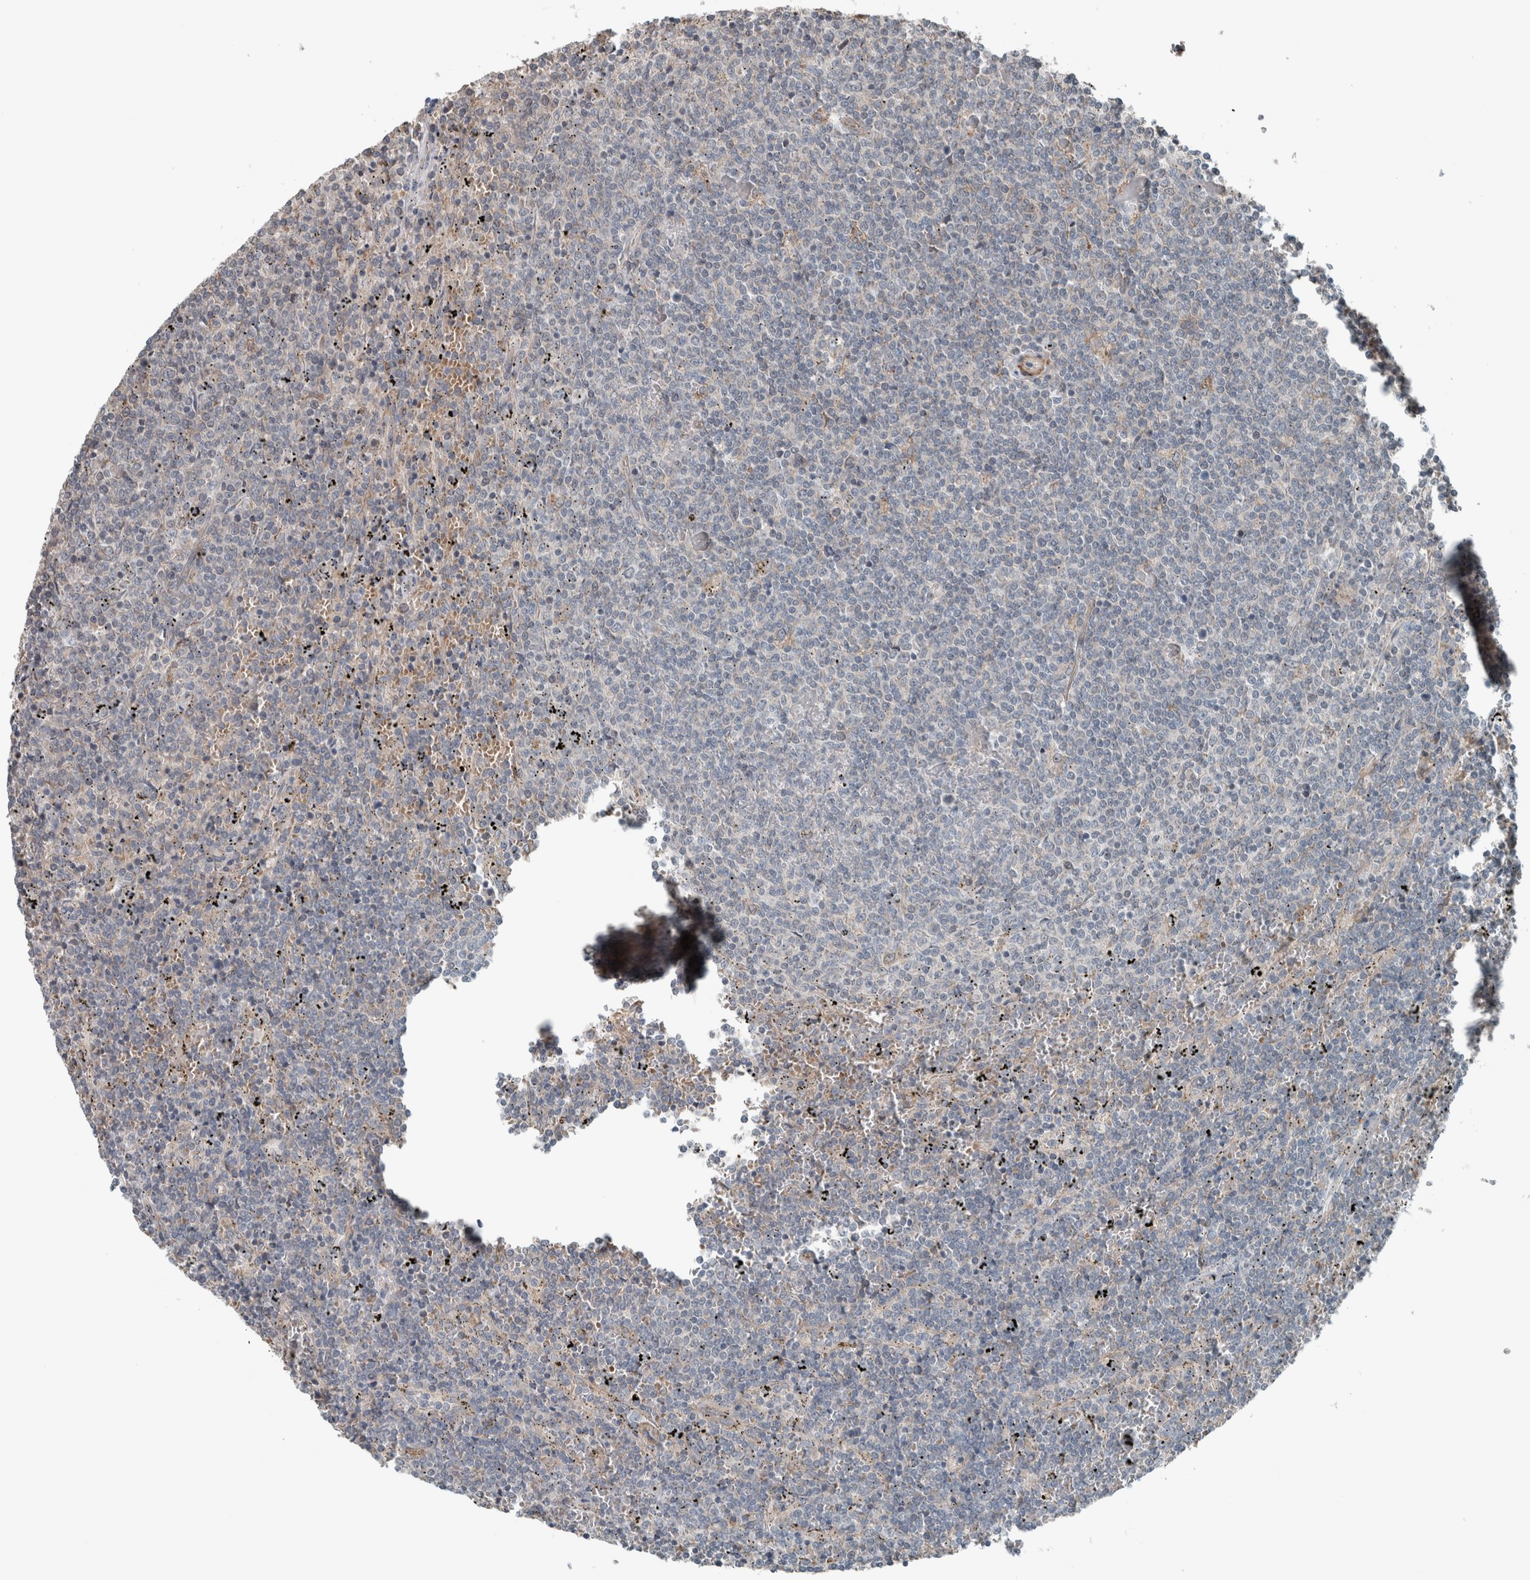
{"staining": {"intensity": "negative", "quantity": "none", "location": "none"}, "tissue": "lymphoma", "cell_type": "Tumor cells", "image_type": "cancer", "snomed": [{"axis": "morphology", "description": "Malignant lymphoma, non-Hodgkin's type, Low grade"}, {"axis": "topography", "description": "Spleen"}], "caption": "Tumor cells show no significant protein staining in malignant lymphoma, non-Hodgkin's type (low-grade). Nuclei are stained in blue.", "gene": "JADE2", "patient": {"sex": "female", "age": 50}}